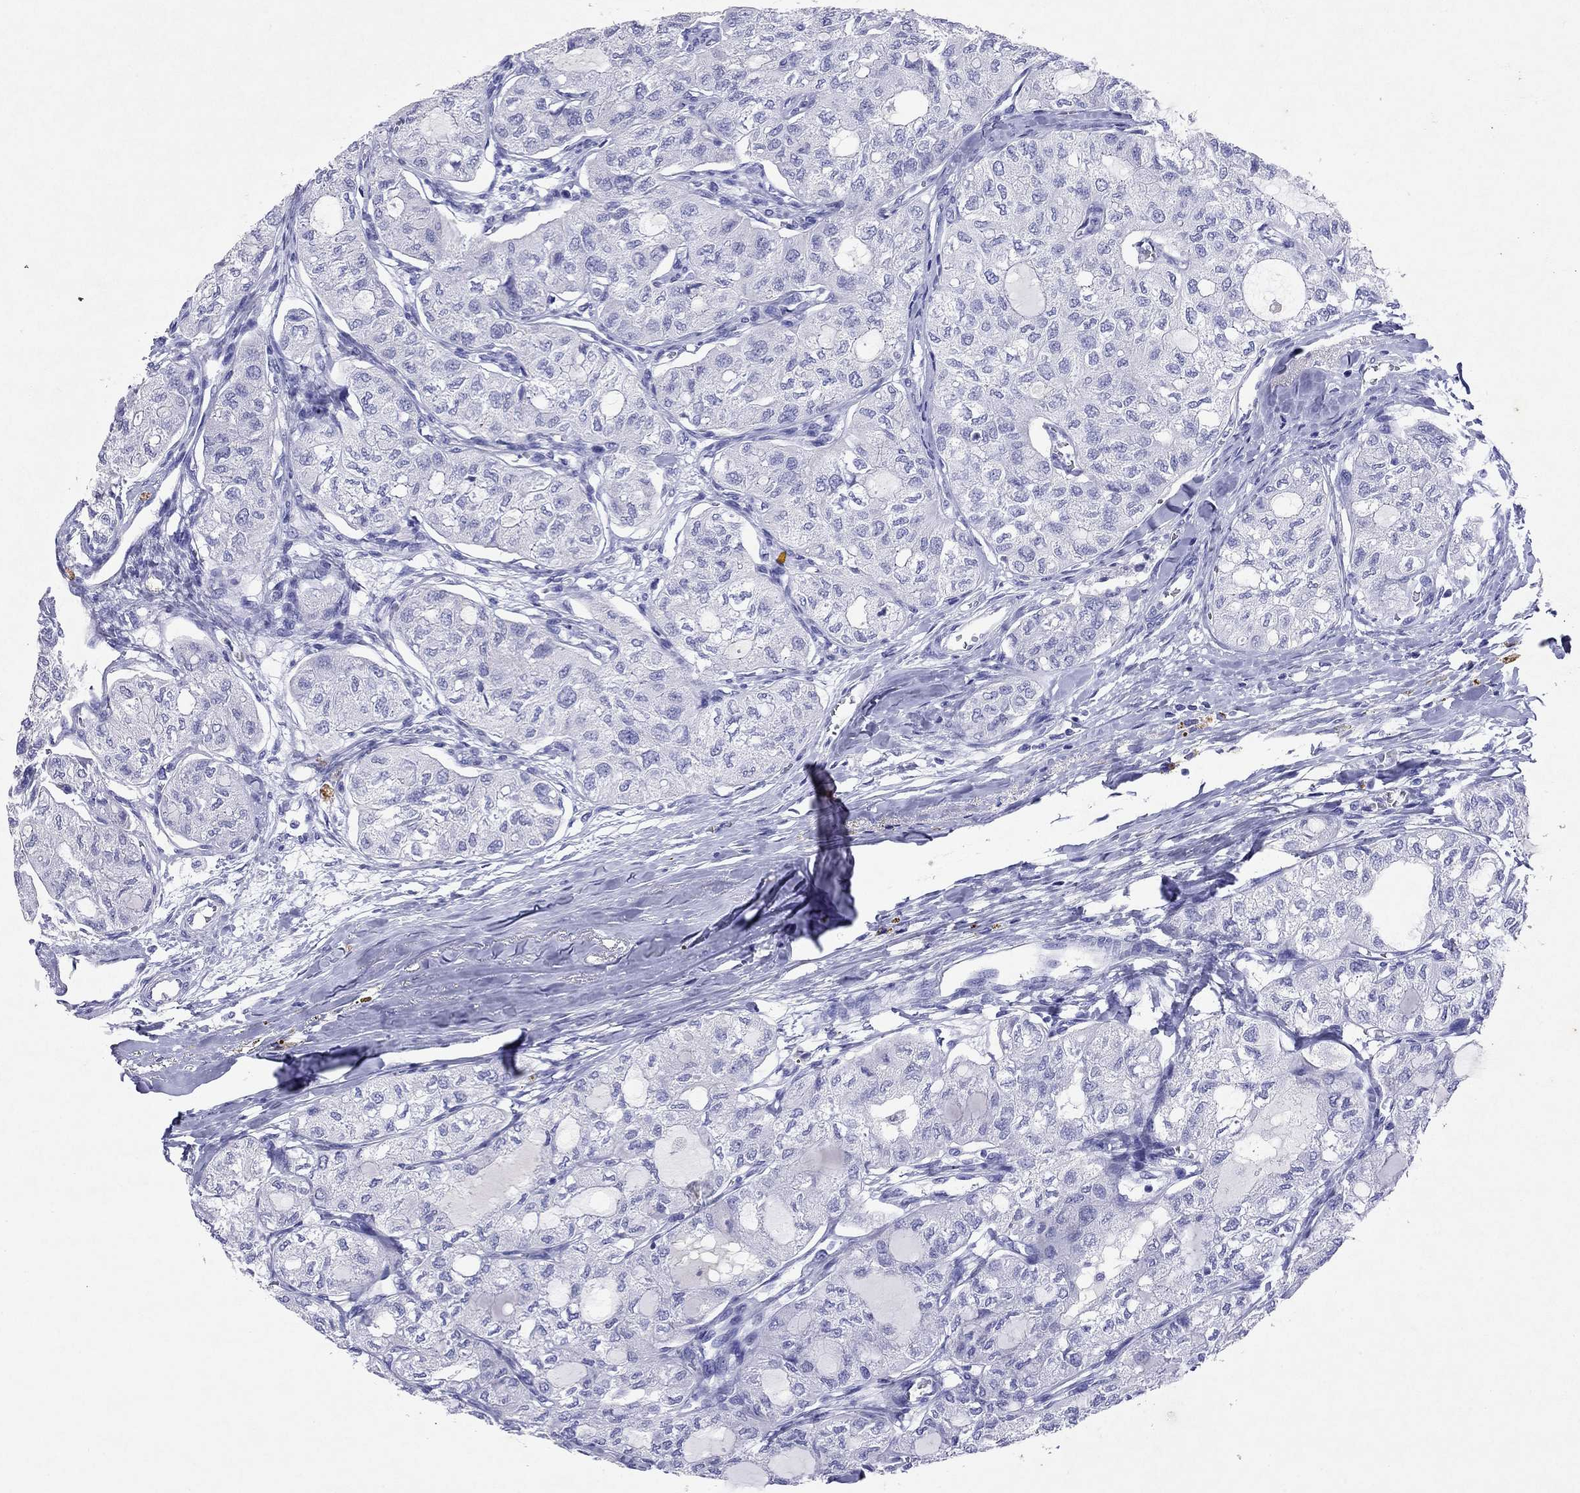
{"staining": {"intensity": "negative", "quantity": "none", "location": "none"}, "tissue": "thyroid cancer", "cell_type": "Tumor cells", "image_type": "cancer", "snomed": [{"axis": "morphology", "description": "Follicular adenoma carcinoma, NOS"}, {"axis": "topography", "description": "Thyroid gland"}], "caption": "High magnification brightfield microscopy of follicular adenoma carcinoma (thyroid) stained with DAB (brown) and counterstained with hematoxylin (blue): tumor cells show no significant positivity. (DAB (3,3'-diaminobenzidine) immunohistochemistry (IHC), high magnification).", "gene": "ARMC12", "patient": {"sex": "male", "age": 75}}